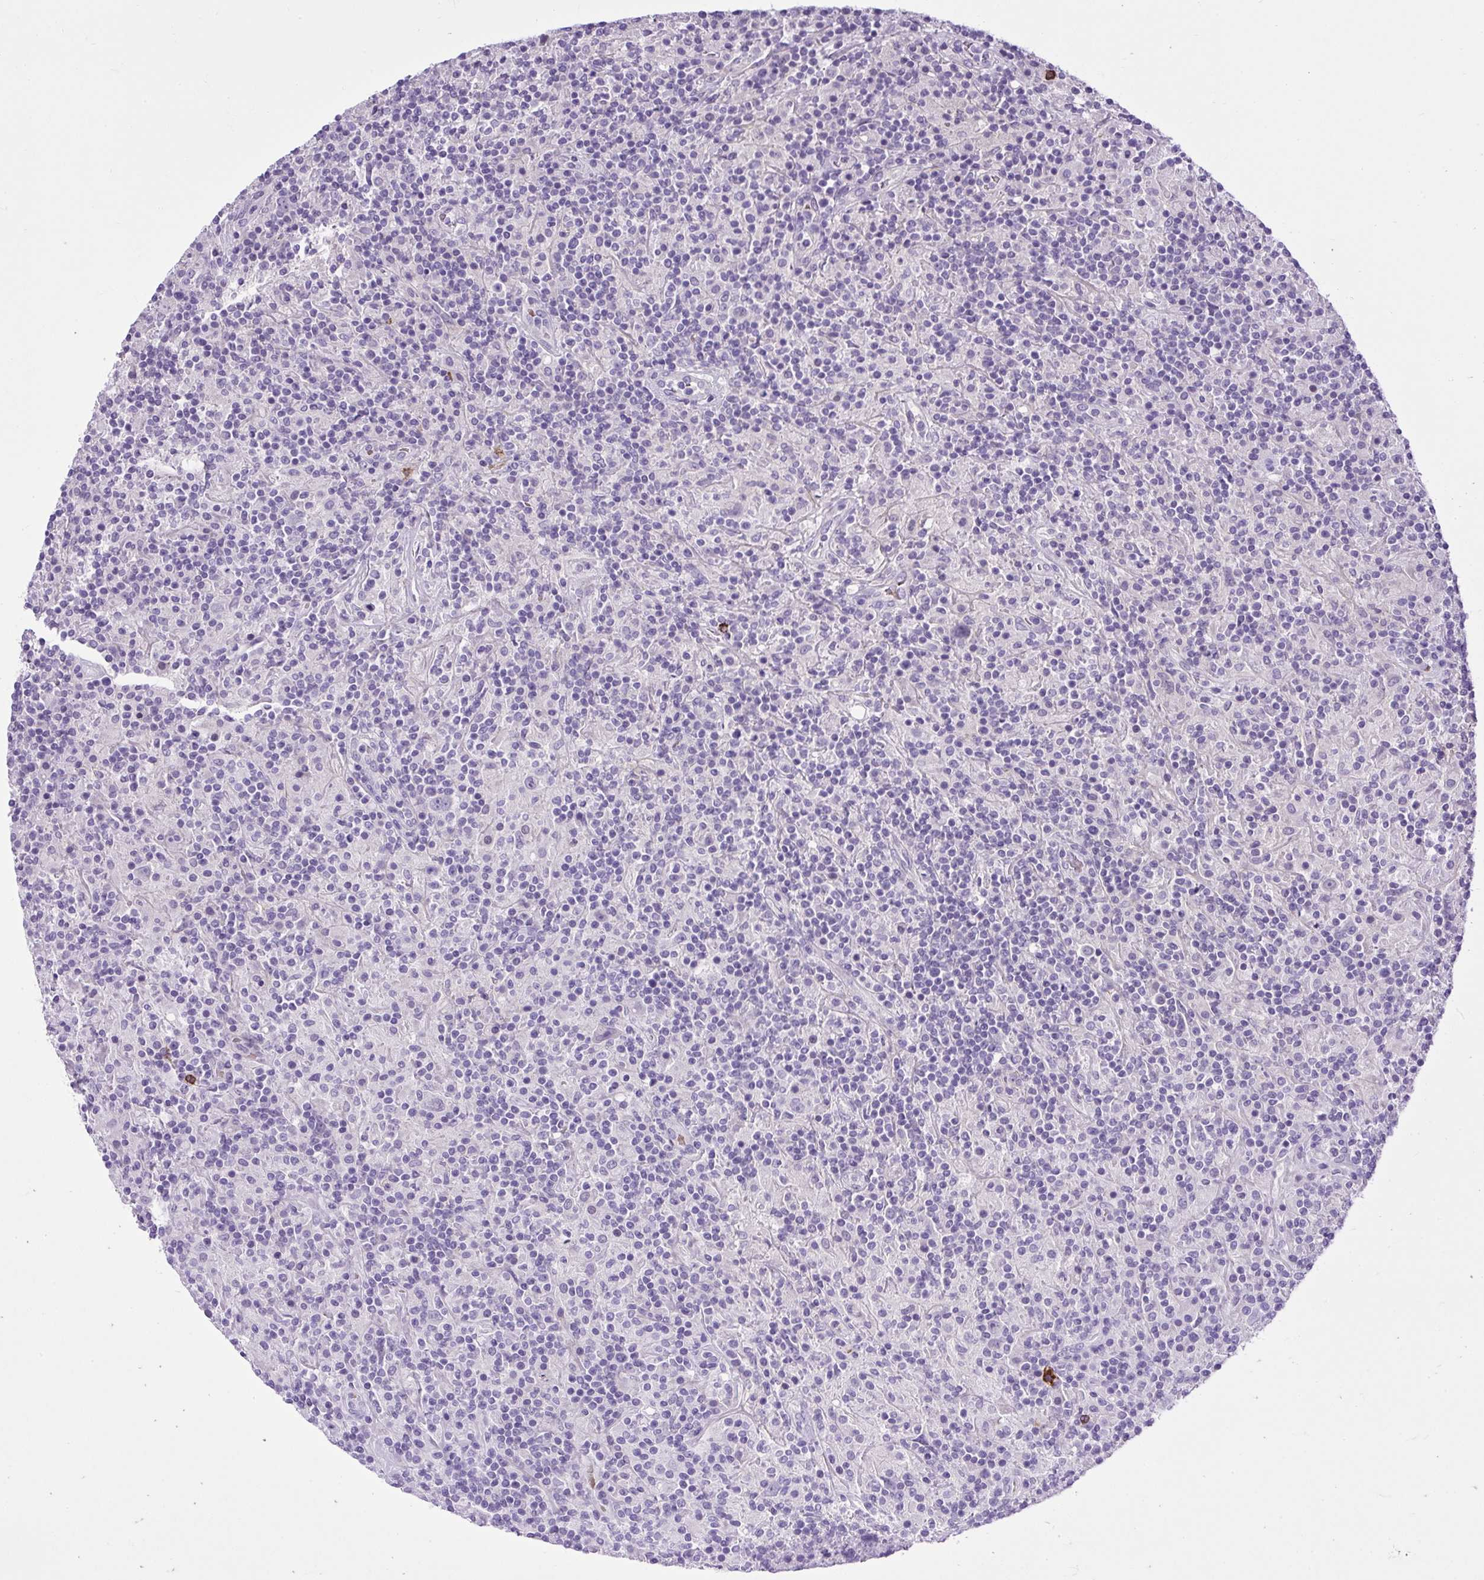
{"staining": {"intensity": "negative", "quantity": "none", "location": "none"}, "tissue": "lymphoma", "cell_type": "Tumor cells", "image_type": "cancer", "snomed": [{"axis": "morphology", "description": "Hodgkin's disease, NOS"}, {"axis": "topography", "description": "Lymph node"}], "caption": "This is an immunohistochemistry (IHC) histopathology image of Hodgkin's disease. There is no expression in tumor cells.", "gene": "VWA7", "patient": {"sex": "male", "age": 70}}